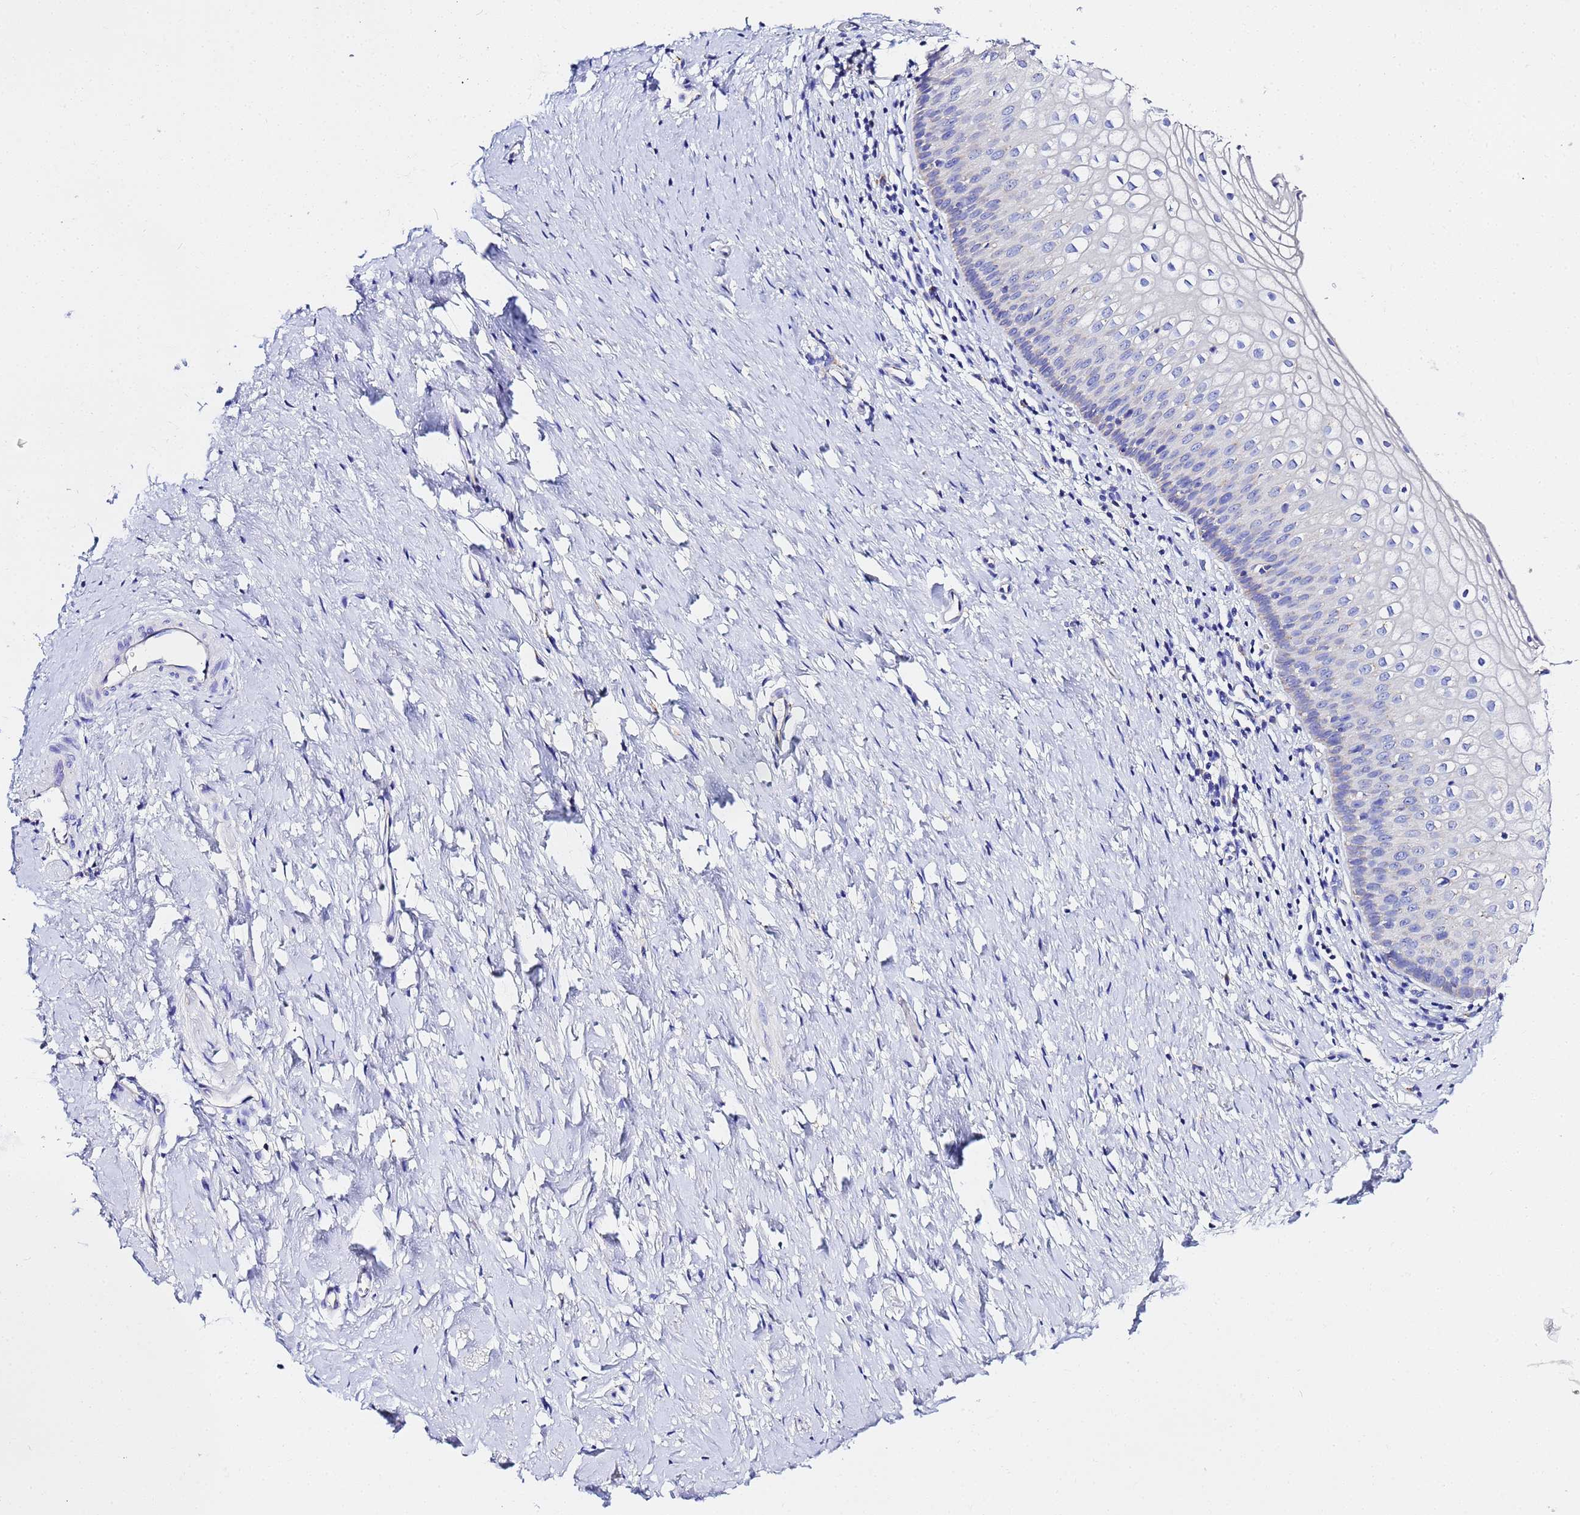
{"staining": {"intensity": "negative", "quantity": "none", "location": "none"}, "tissue": "vagina", "cell_type": "Squamous epithelial cells", "image_type": "normal", "snomed": [{"axis": "morphology", "description": "Normal tissue, NOS"}, {"axis": "topography", "description": "Vagina"}], "caption": "Immunohistochemistry micrograph of benign vagina: vagina stained with DAB (3,3'-diaminobenzidine) reveals no significant protein staining in squamous epithelial cells.", "gene": "VTI1B", "patient": {"sex": "female", "age": 60}}